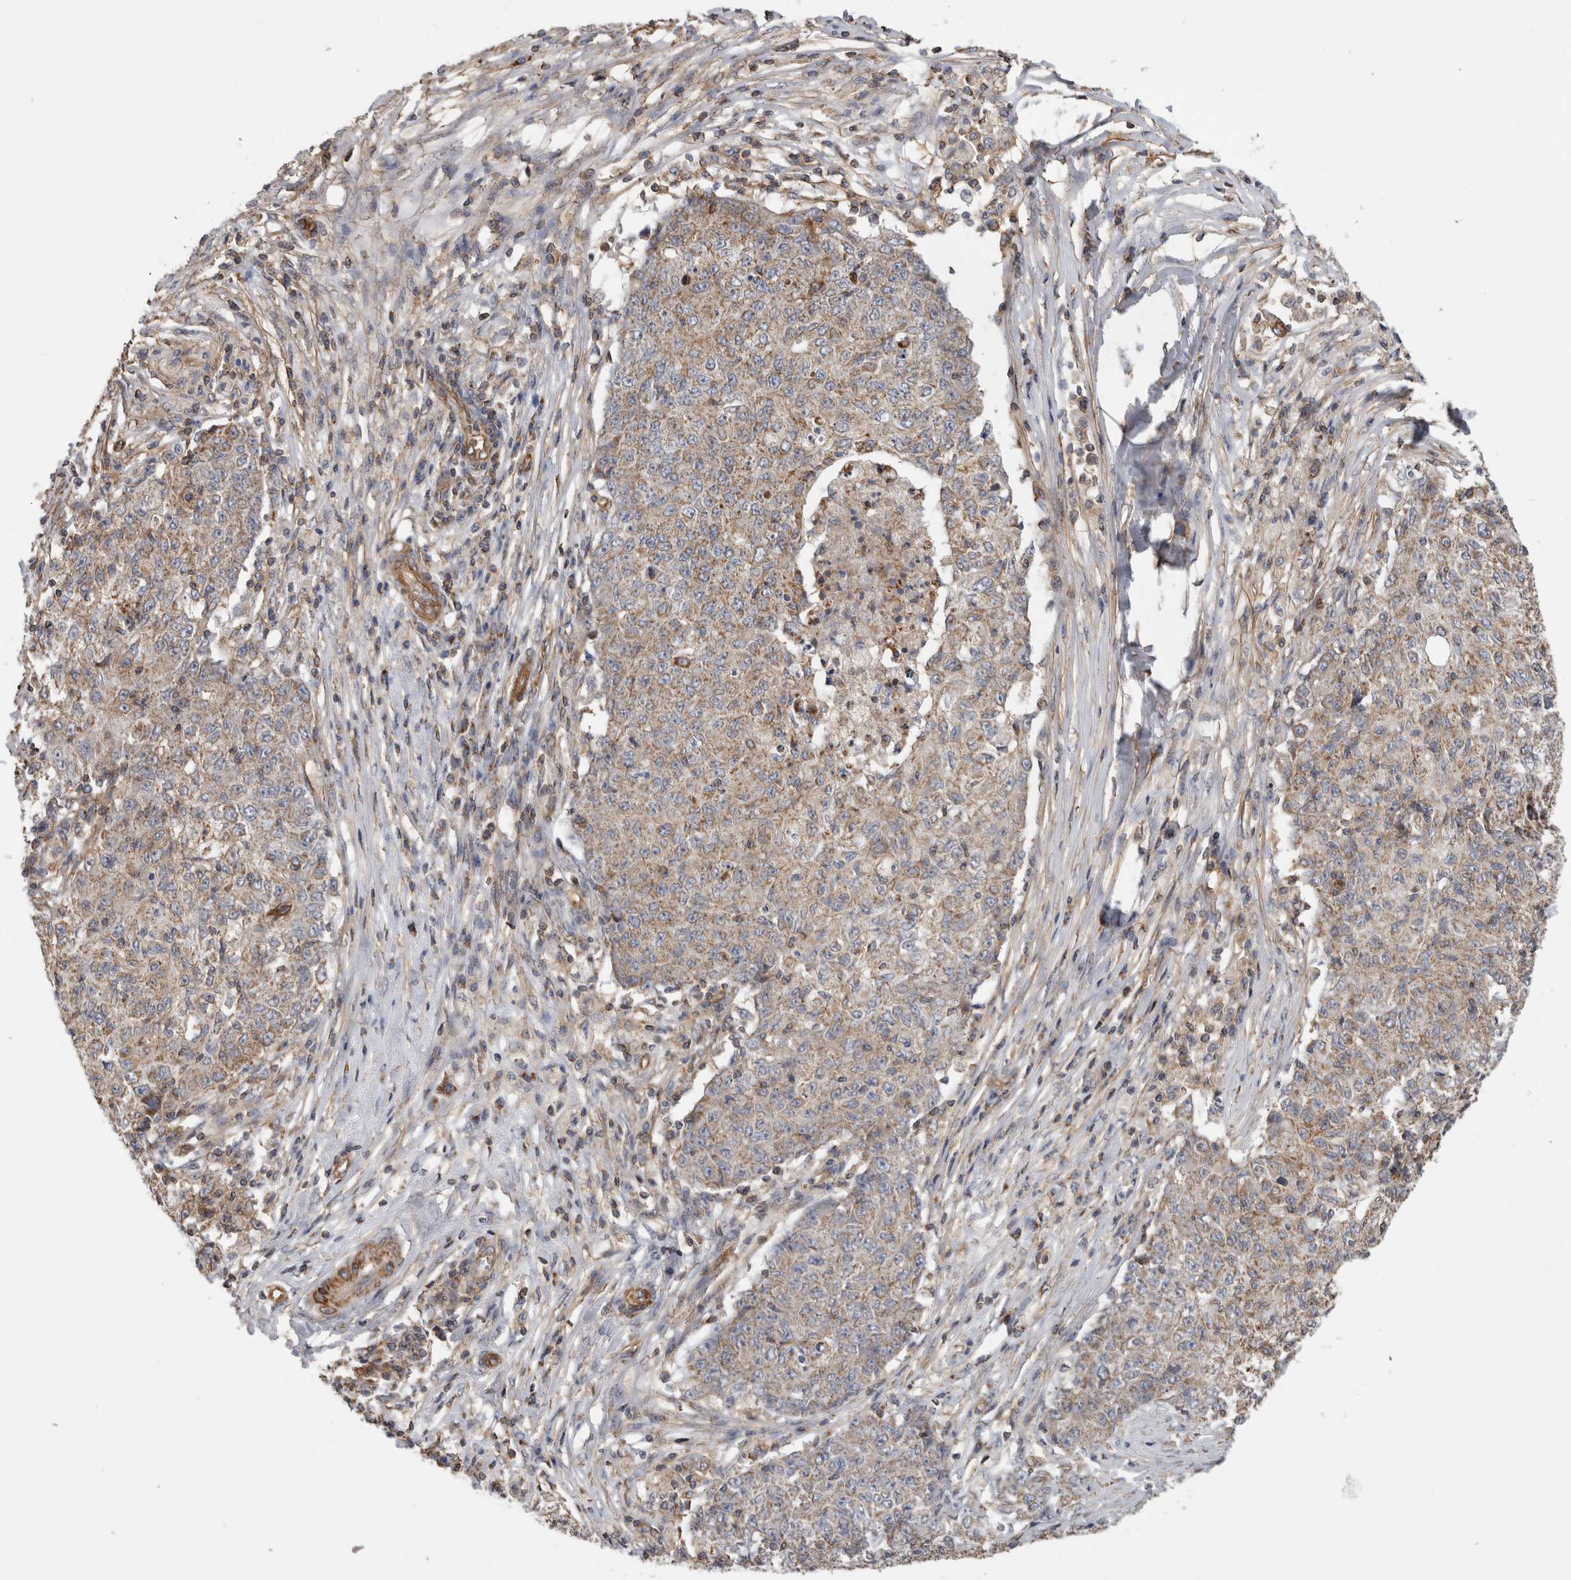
{"staining": {"intensity": "weak", "quantity": ">75%", "location": "cytoplasmic/membranous"}, "tissue": "ovarian cancer", "cell_type": "Tumor cells", "image_type": "cancer", "snomed": [{"axis": "morphology", "description": "Carcinoma, endometroid"}, {"axis": "topography", "description": "Ovary"}], "caption": "Human ovarian endometroid carcinoma stained with a brown dye displays weak cytoplasmic/membranous positive staining in about >75% of tumor cells.", "gene": "SFXN2", "patient": {"sex": "female", "age": 42}}